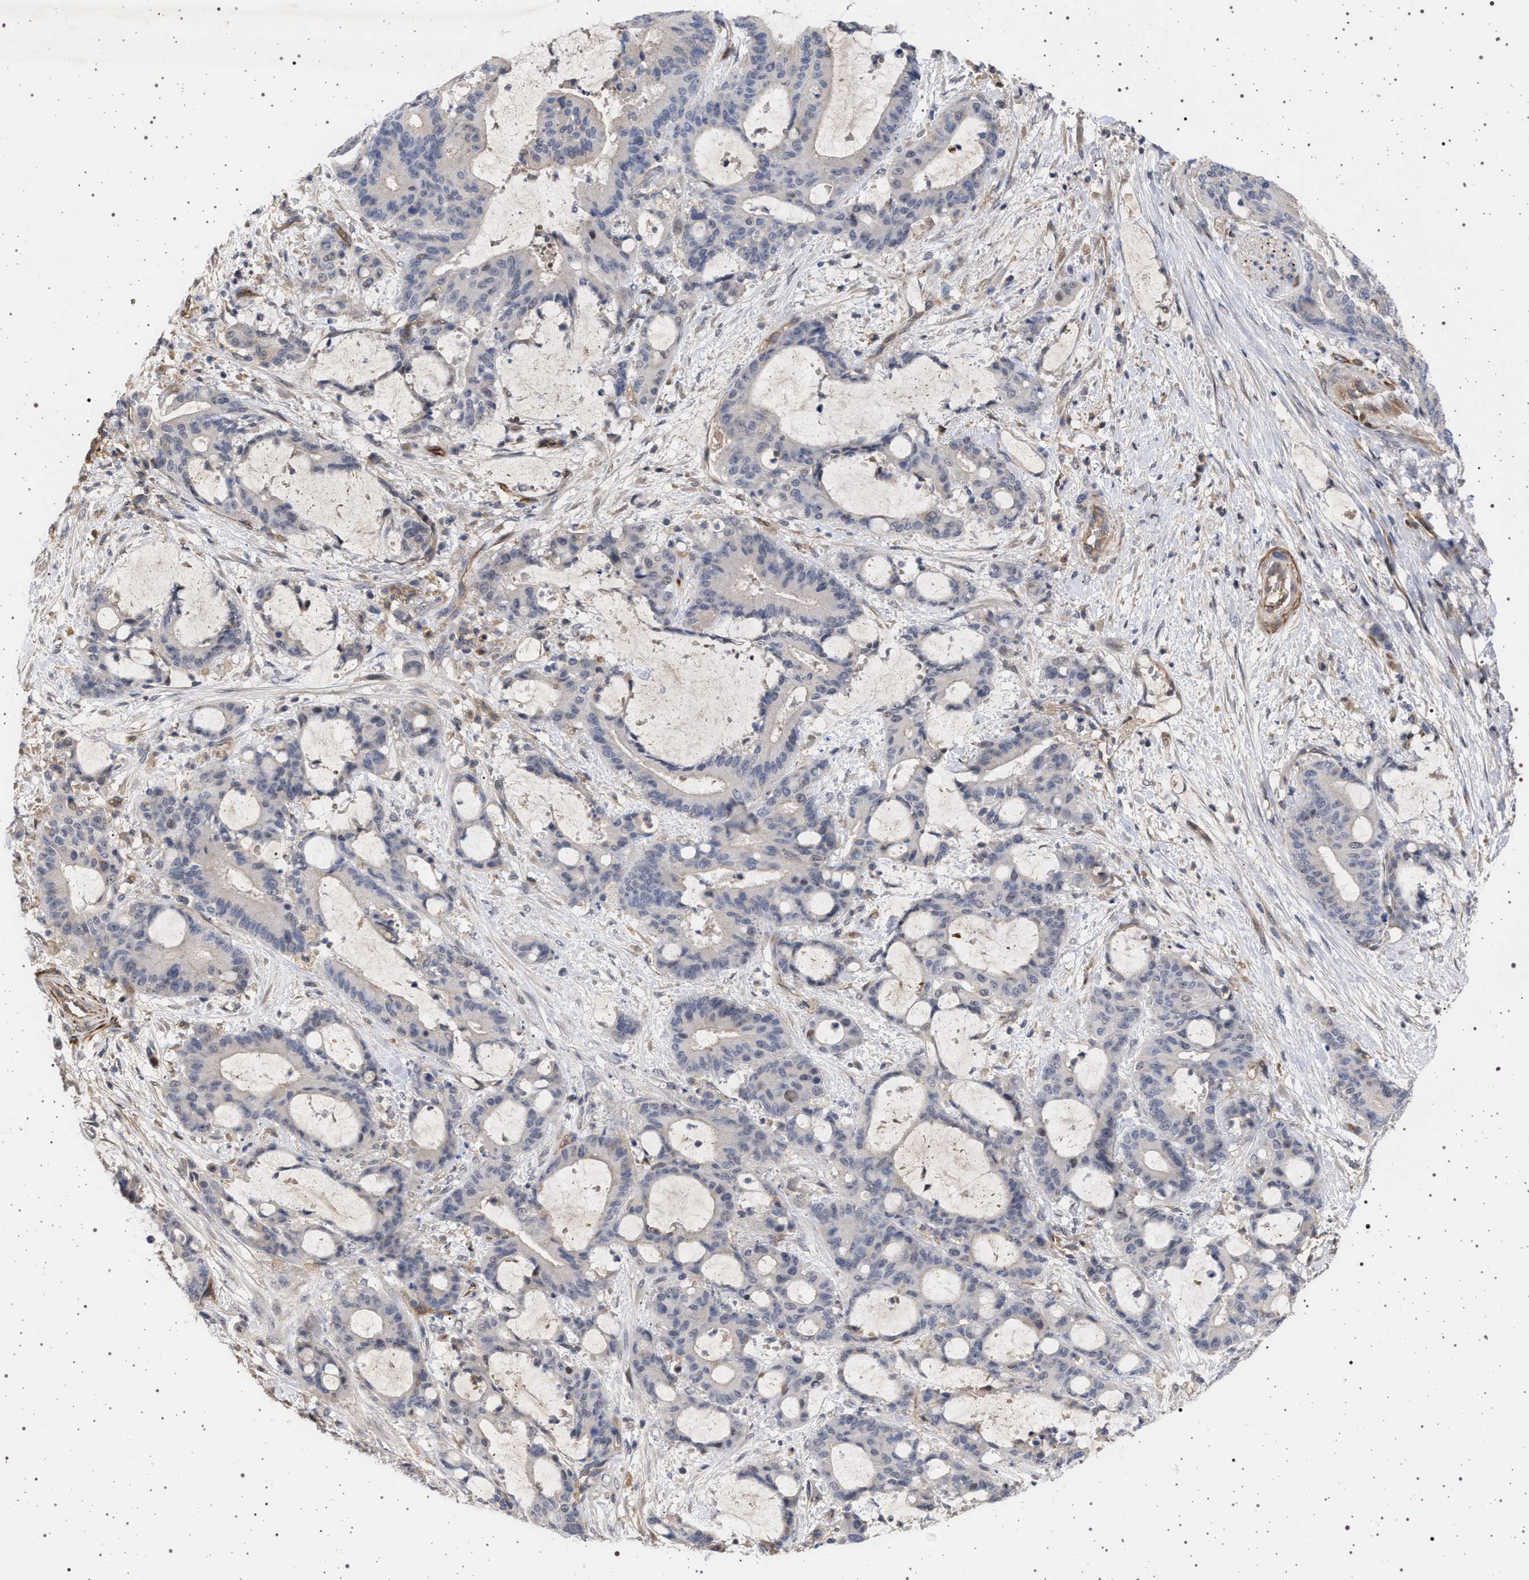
{"staining": {"intensity": "negative", "quantity": "none", "location": "none"}, "tissue": "liver cancer", "cell_type": "Tumor cells", "image_type": "cancer", "snomed": [{"axis": "morphology", "description": "Normal tissue, NOS"}, {"axis": "morphology", "description": "Cholangiocarcinoma"}, {"axis": "topography", "description": "Liver"}, {"axis": "topography", "description": "Peripheral nerve tissue"}], "caption": "Immunohistochemistry (IHC) of human liver cancer (cholangiocarcinoma) reveals no expression in tumor cells. (Stains: DAB IHC with hematoxylin counter stain, Microscopy: brightfield microscopy at high magnification).", "gene": "RBM48", "patient": {"sex": "female", "age": 73}}